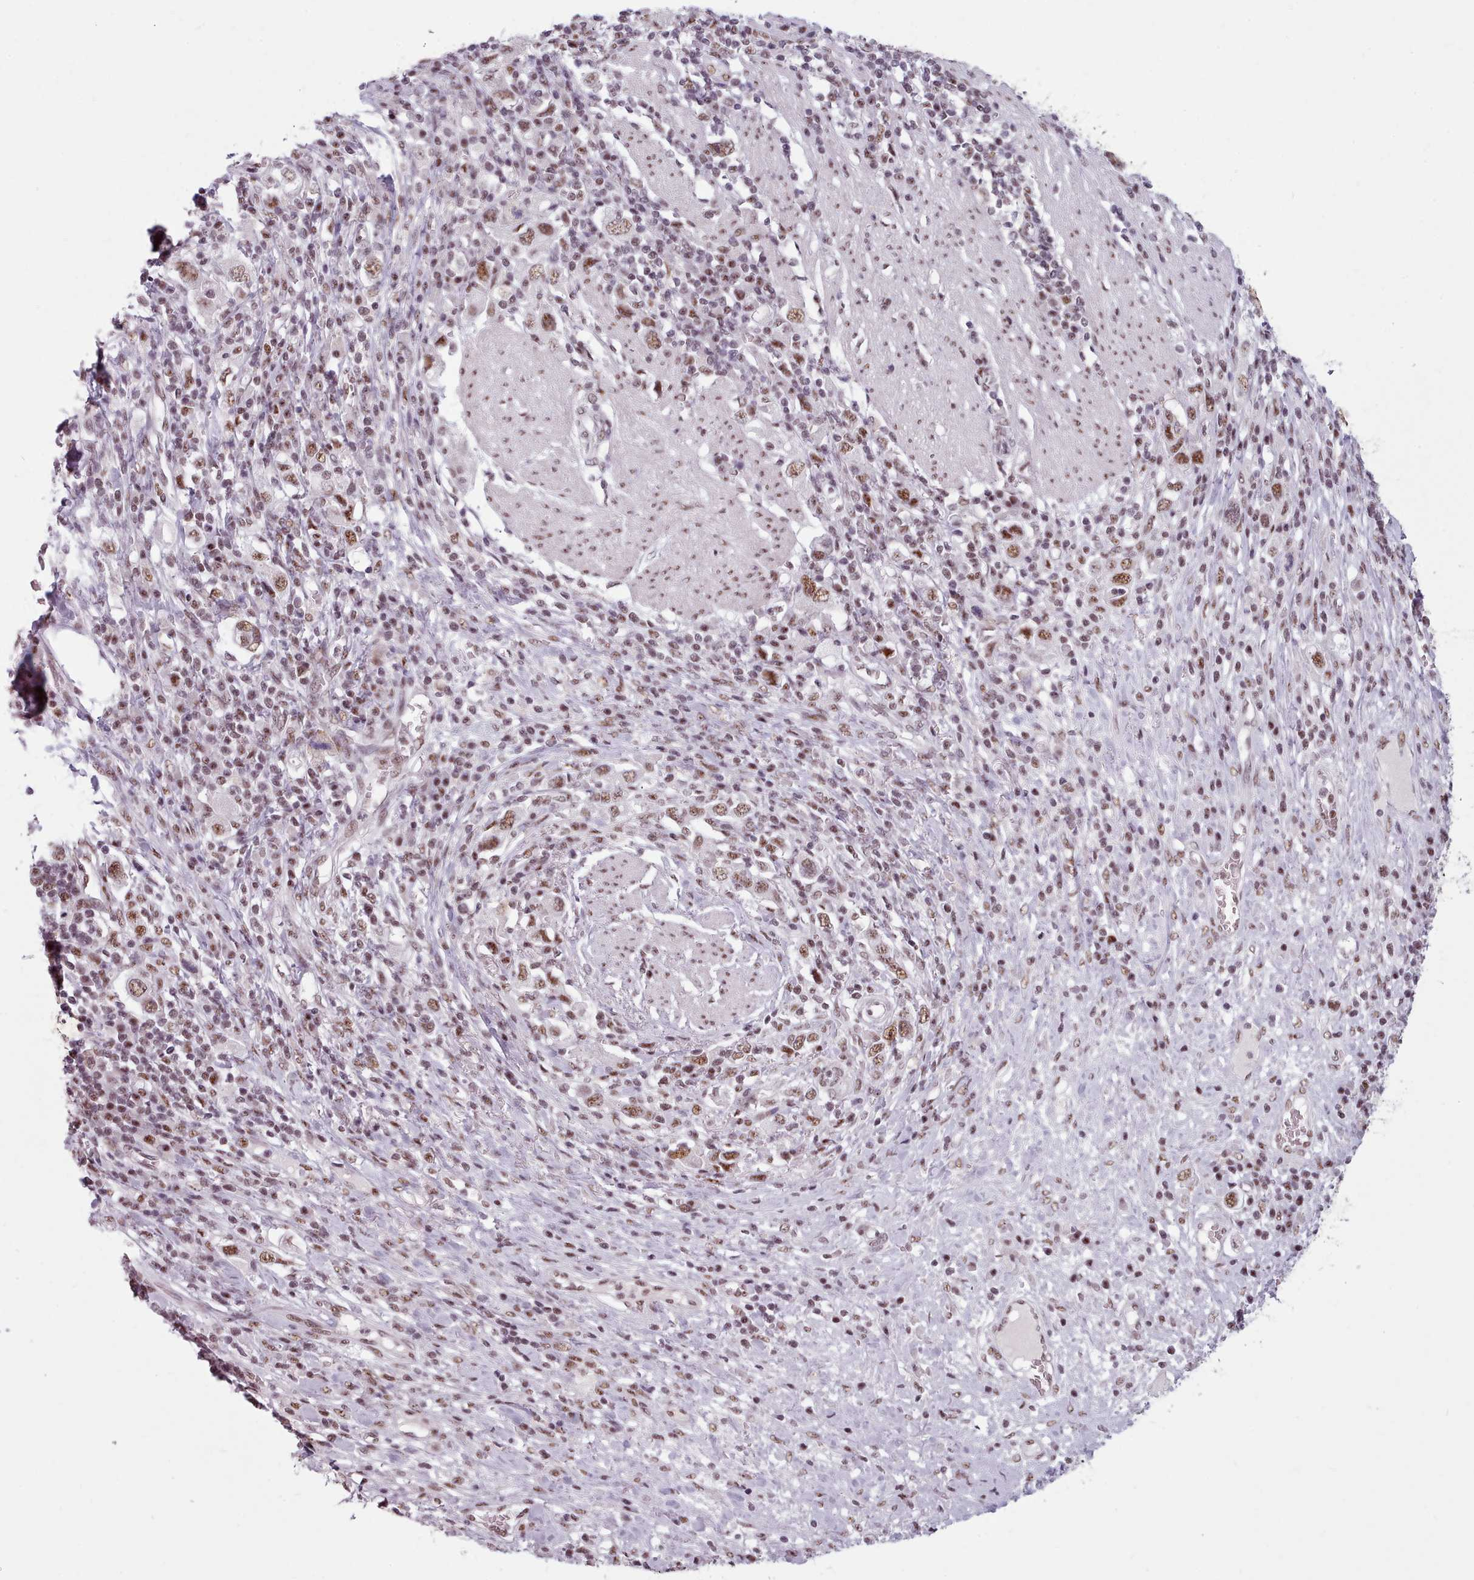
{"staining": {"intensity": "moderate", "quantity": ">75%", "location": "nuclear"}, "tissue": "stomach cancer", "cell_type": "Tumor cells", "image_type": "cancer", "snomed": [{"axis": "morphology", "description": "Adenocarcinoma, NOS"}, {"axis": "topography", "description": "Stomach, upper"}, {"axis": "topography", "description": "Stomach"}], "caption": "A histopathology image of adenocarcinoma (stomach) stained for a protein reveals moderate nuclear brown staining in tumor cells. (DAB (3,3'-diaminobenzidine) IHC with brightfield microscopy, high magnification).", "gene": "SRRM1", "patient": {"sex": "male", "age": 62}}